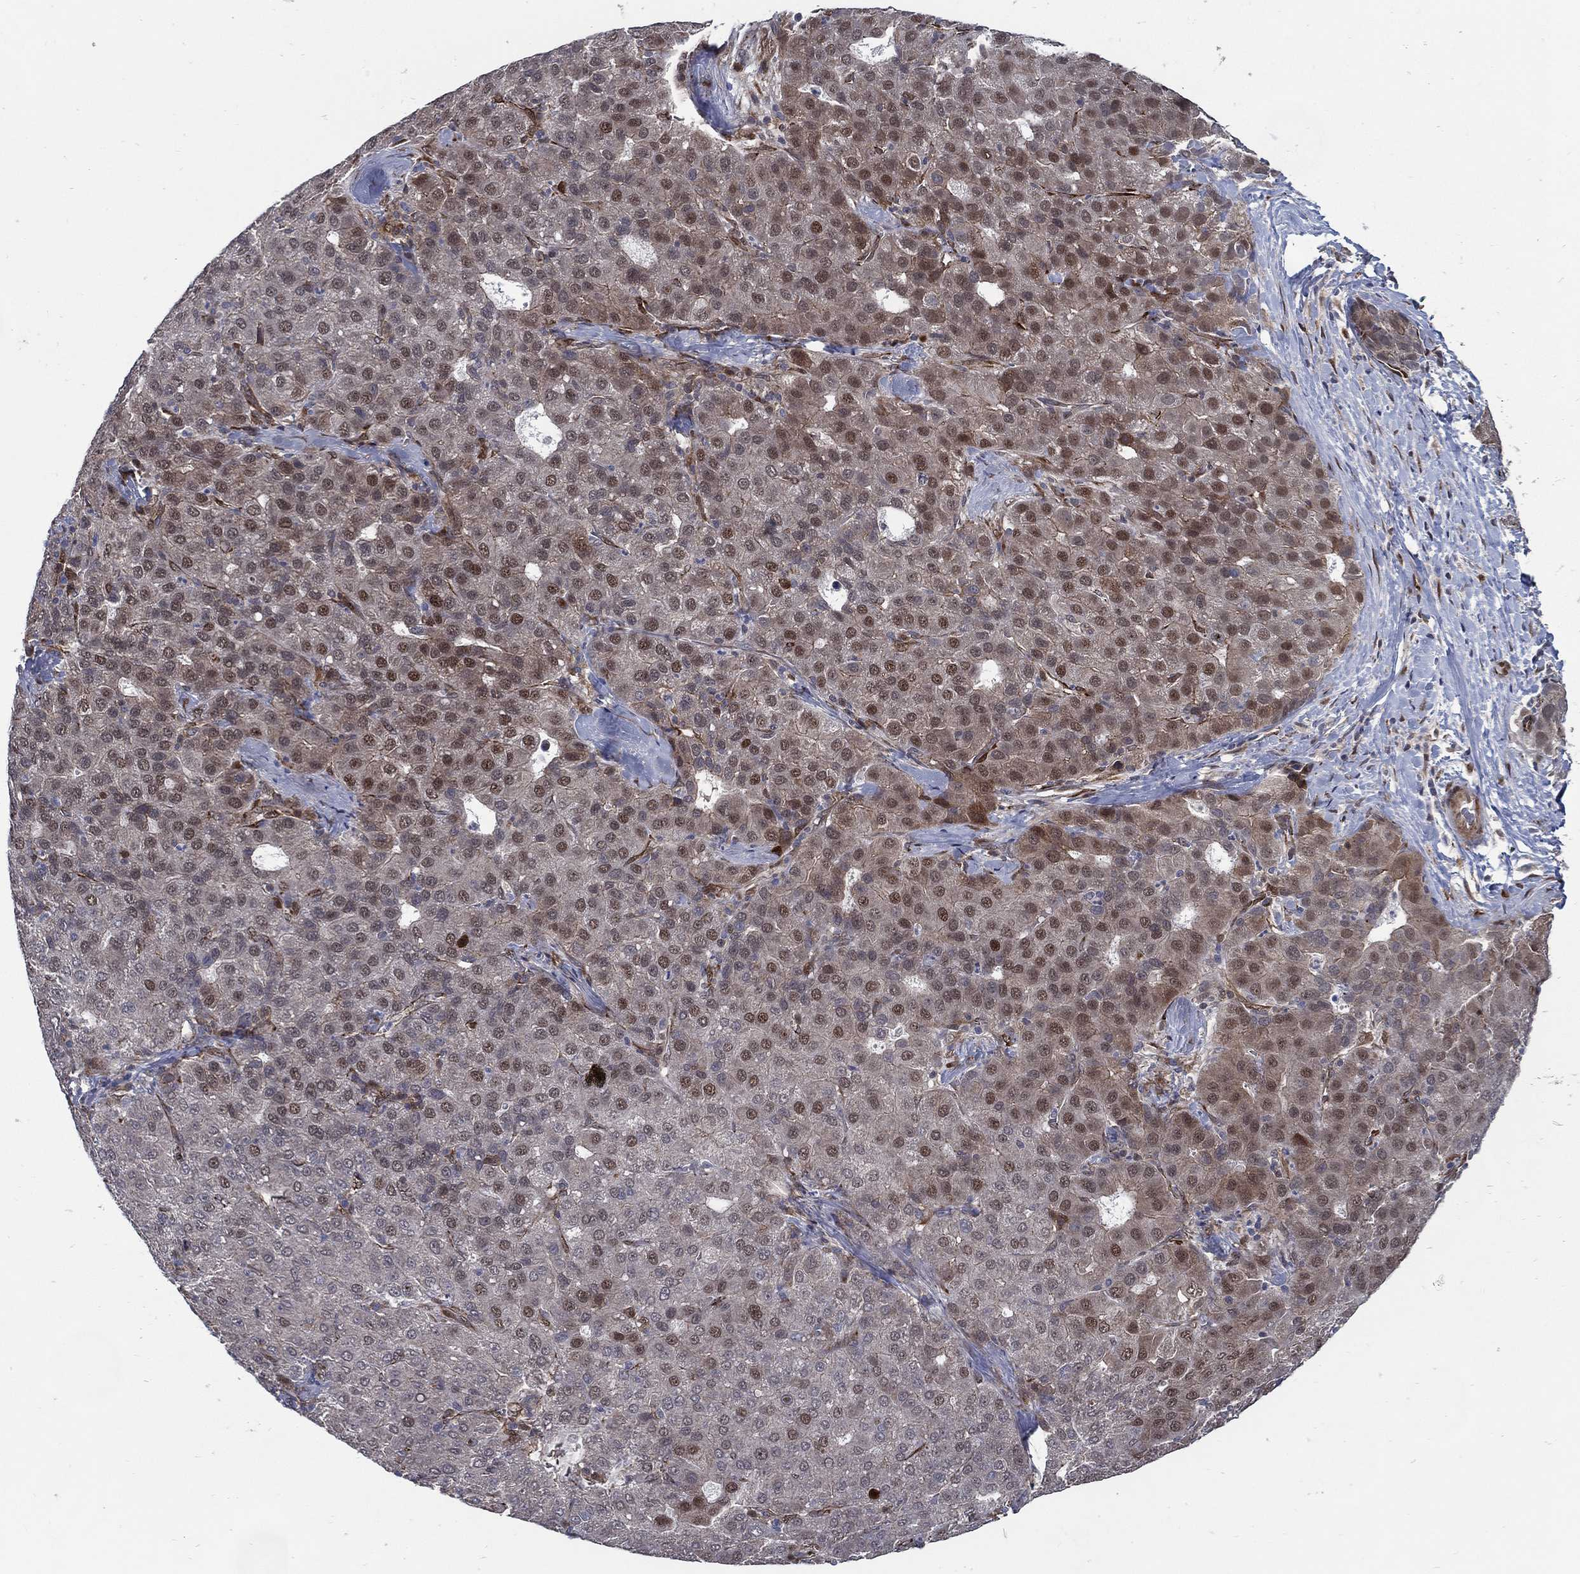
{"staining": {"intensity": "moderate", "quantity": "<25%", "location": "nuclear"}, "tissue": "liver cancer", "cell_type": "Tumor cells", "image_type": "cancer", "snomed": [{"axis": "morphology", "description": "Carcinoma, Hepatocellular, NOS"}, {"axis": "topography", "description": "Liver"}], "caption": "Protein staining of liver hepatocellular carcinoma tissue demonstrates moderate nuclear positivity in about <25% of tumor cells.", "gene": "ARHGAP11A", "patient": {"sex": "male", "age": 65}}